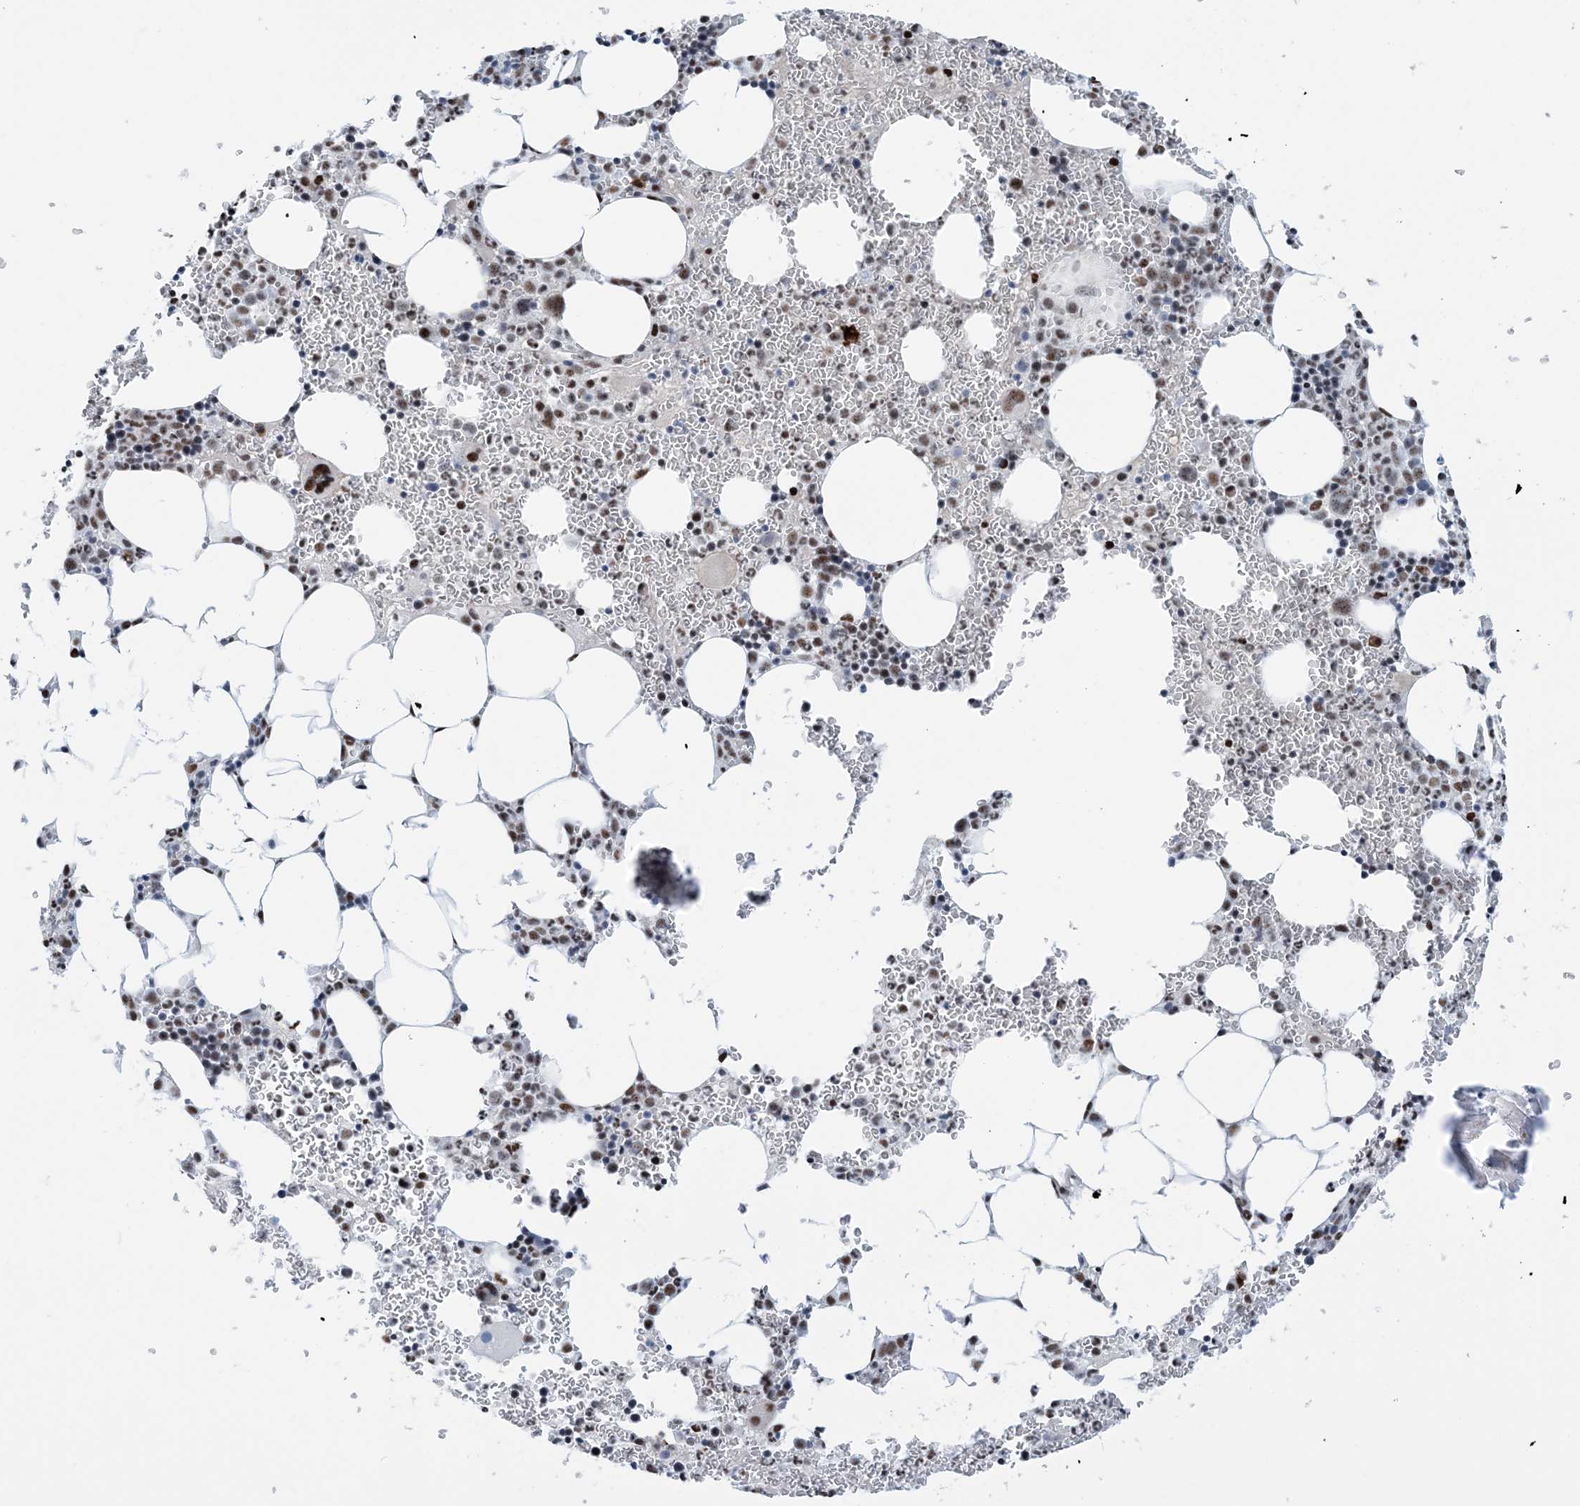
{"staining": {"intensity": "strong", "quantity": "25%-75%", "location": "nuclear"}, "tissue": "bone marrow", "cell_type": "Hematopoietic cells", "image_type": "normal", "snomed": [{"axis": "morphology", "description": "Normal tissue, NOS"}, {"axis": "topography", "description": "Bone marrow"}], "caption": "Immunohistochemical staining of benign human bone marrow displays 25%-75% levels of strong nuclear protein staining in approximately 25%-75% of hematopoietic cells. (brown staining indicates protein expression, while blue staining denotes nuclei).", "gene": "HEMK1", "patient": {"sex": "female", "age": 78}}